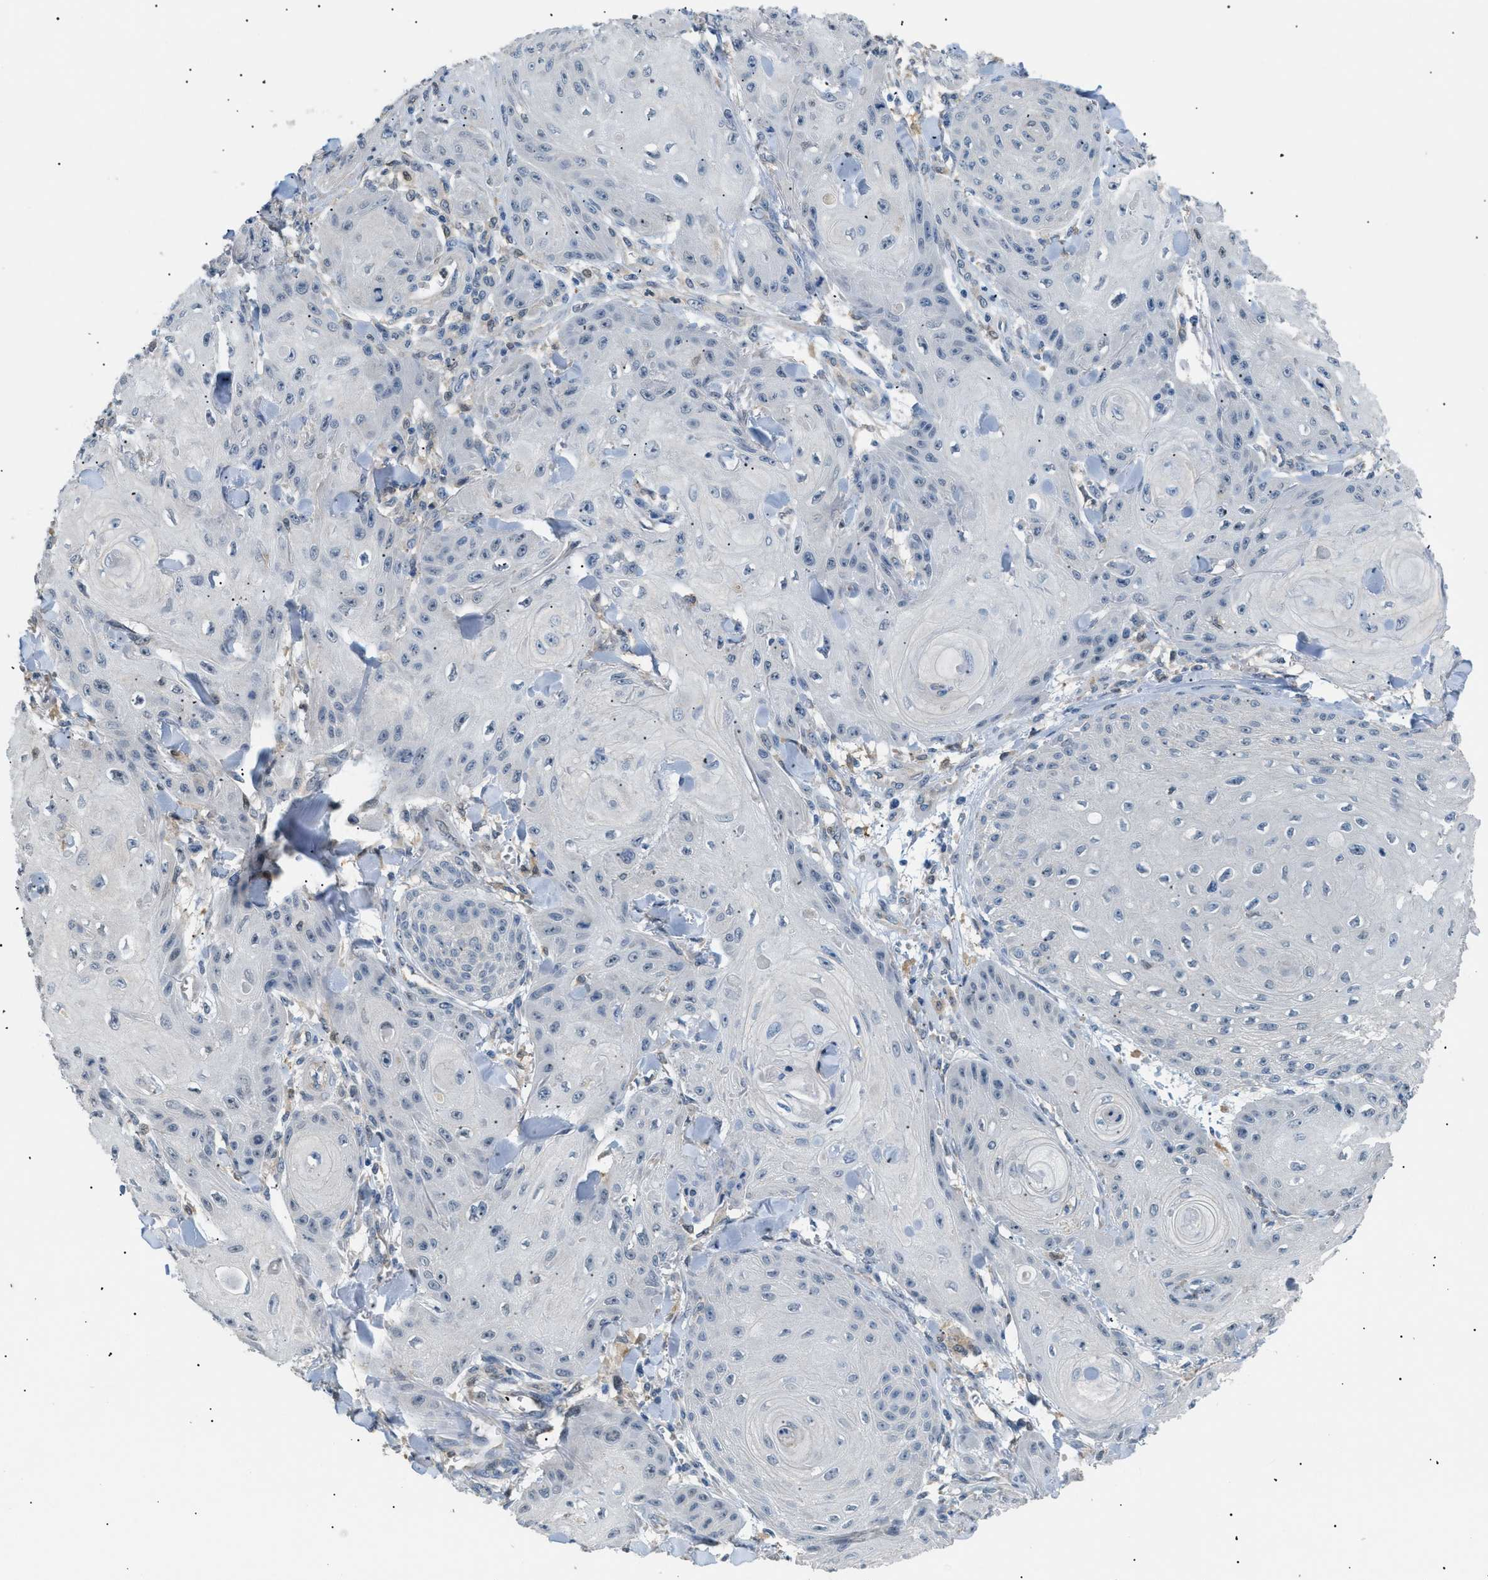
{"staining": {"intensity": "negative", "quantity": "none", "location": "none"}, "tissue": "skin cancer", "cell_type": "Tumor cells", "image_type": "cancer", "snomed": [{"axis": "morphology", "description": "Squamous cell carcinoma, NOS"}, {"axis": "topography", "description": "Skin"}], "caption": "Skin cancer (squamous cell carcinoma) was stained to show a protein in brown. There is no significant positivity in tumor cells. The staining is performed using DAB (3,3'-diaminobenzidine) brown chromogen with nuclei counter-stained in using hematoxylin.", "gene": "AKR1A1", "patient": {"sex": "male", "age": 74}}